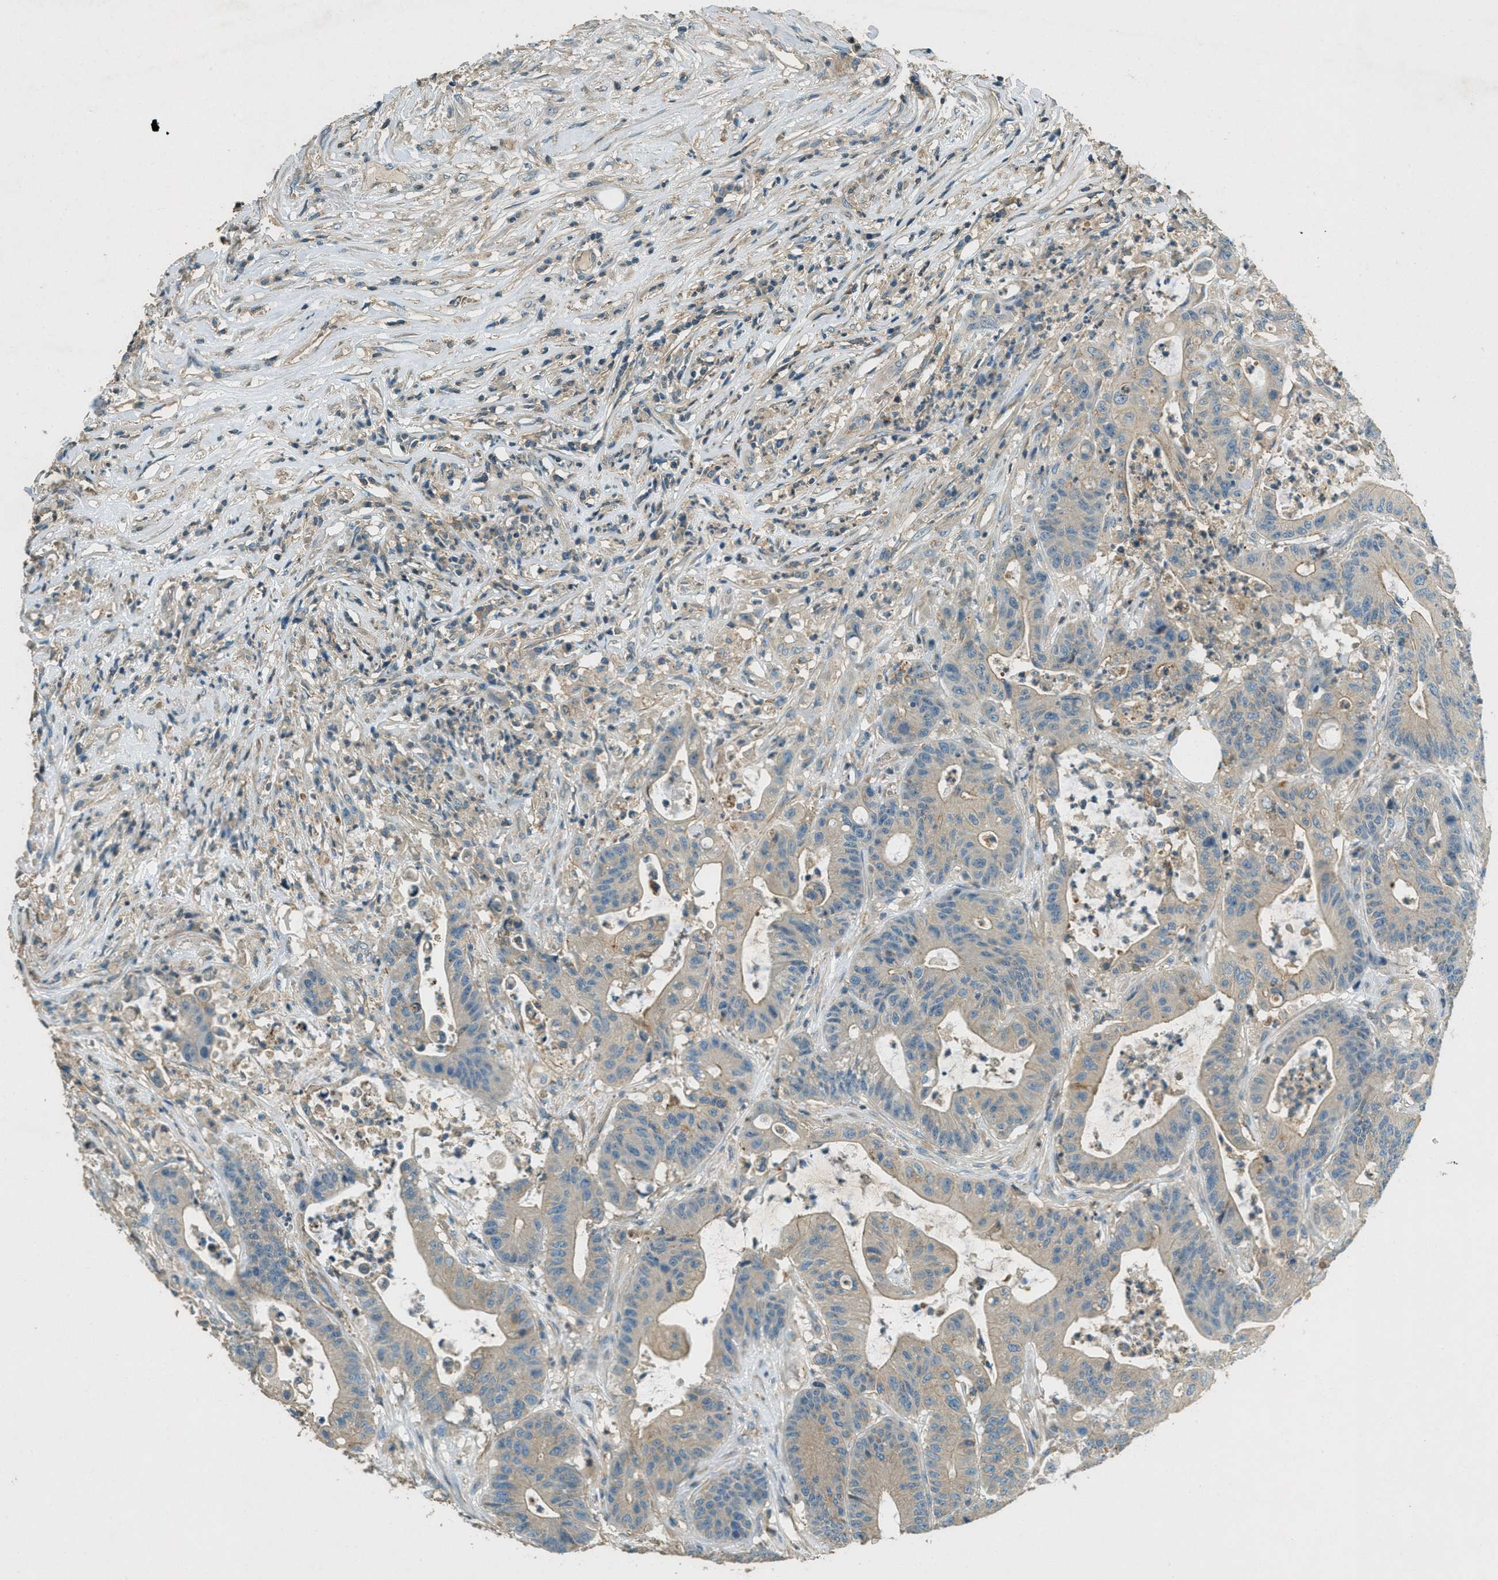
{"staining": {"intensity": "moderate", "quantity": "<25%", "location": "cytoplasmic/membranous"}, "tissue": "colorectal cancer", "cell_type": "Tumor cells", "image_type": "cancer", "snomed": [{"axis": "morphology", "description": "Adenocarcinoma, NOS"}, {"axis": "topography", "description": "Colon"}], "caption": "About <25% of tumor cells in colorectal cancer (adenocarcinoma) show moderate cytoplasmic/membranous protein expression as visualized by brown immunohistochemical staining.", "gene": "NUDT4", "patient": {"sex": "female", "age": 84}}